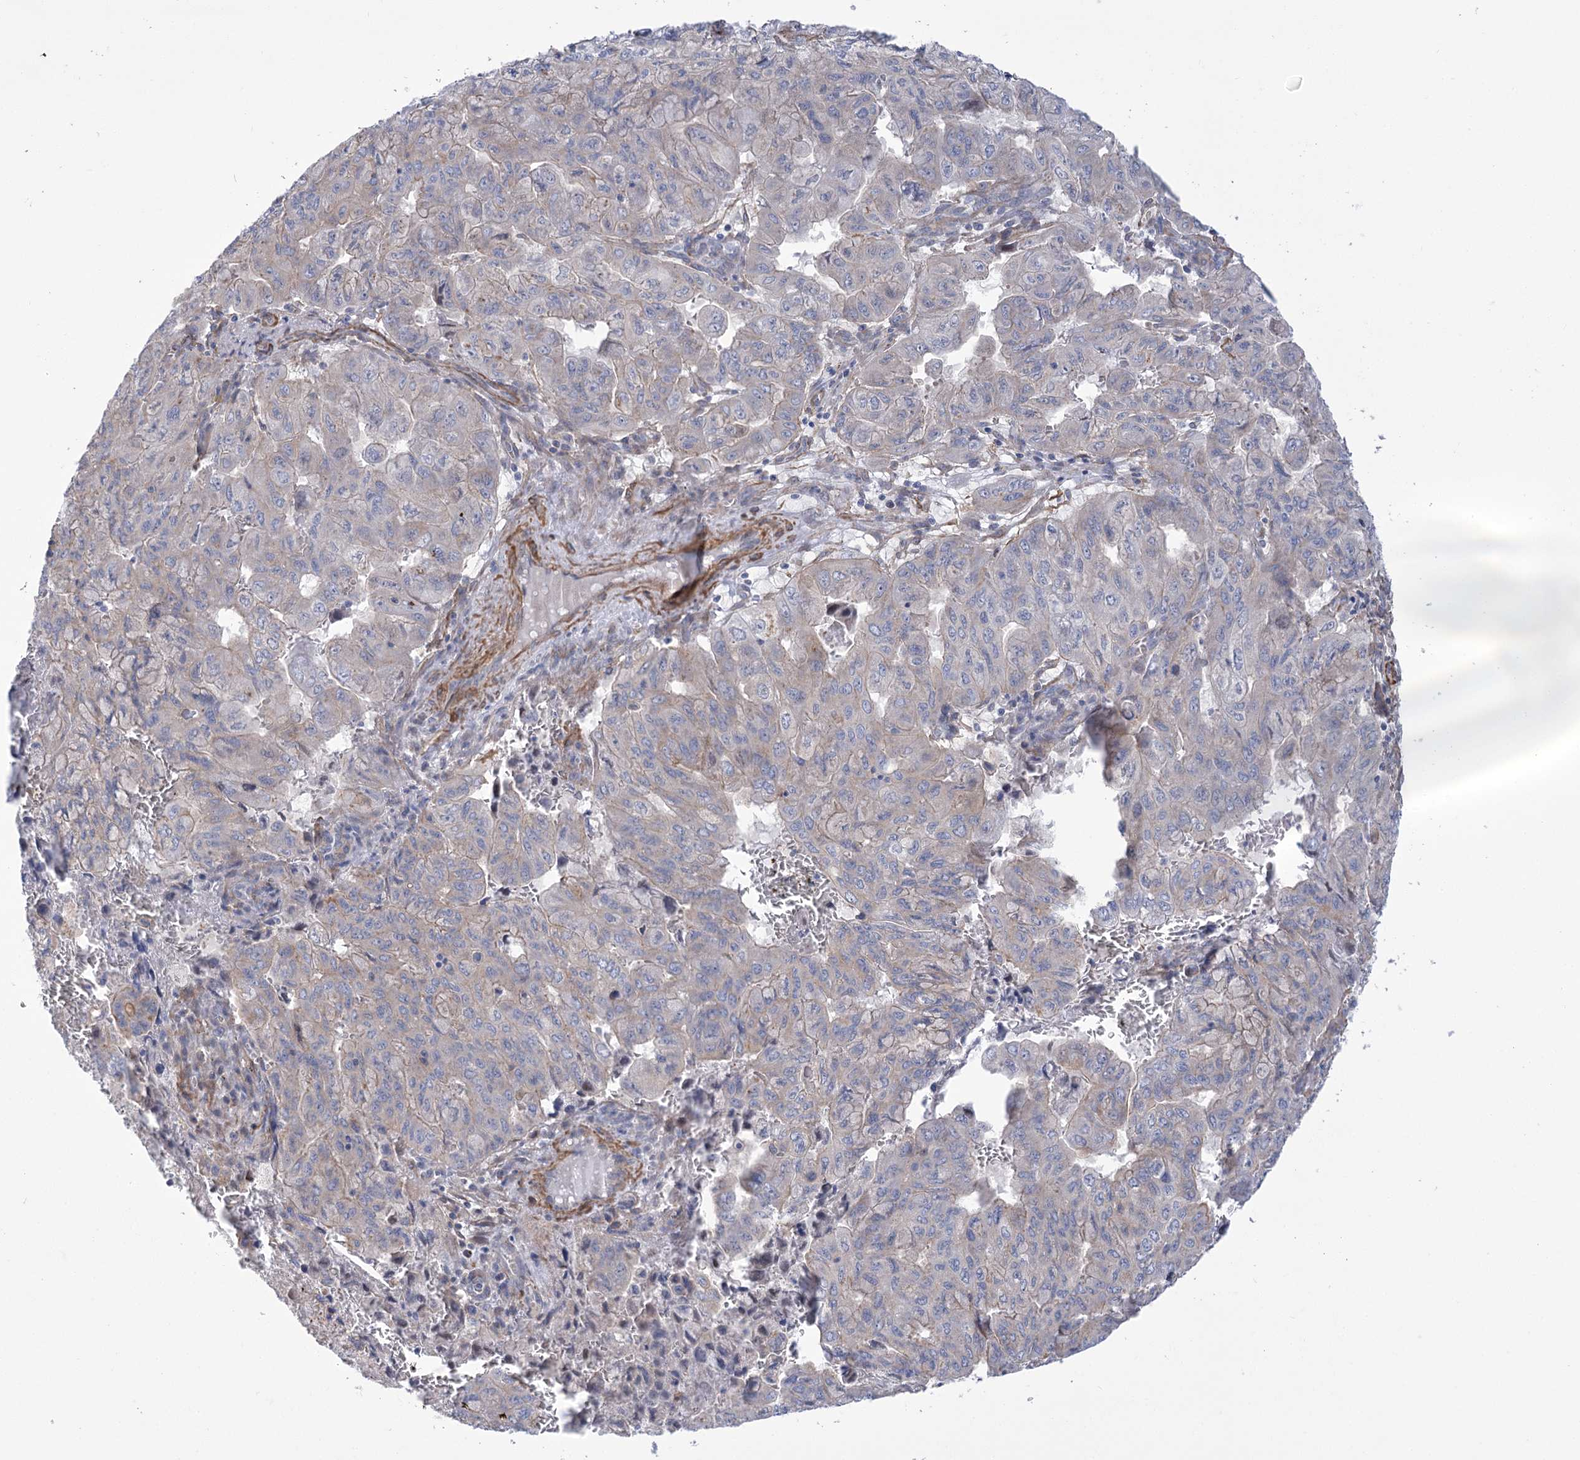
{"staining": {"intensity": "weak", "quantity": "<25%", "location": "cytoplasmic/membranous"}, "tissue": "pancreatic cancer", "cell_type": "Tumor cells", "image_type": "cancer", "snomed": [{"axis": "morphology", "description": "Adenocarcinoma, NOS"}, {"axis": "topography", "description": "Pancreas"}], "caption": "Immunohistochemical staining of human pancreatic adenocarcinoma shows no significant positivity in tumor cells.", "gene": "WASHC3", "patient": {"sex": "male", "age": 51}}